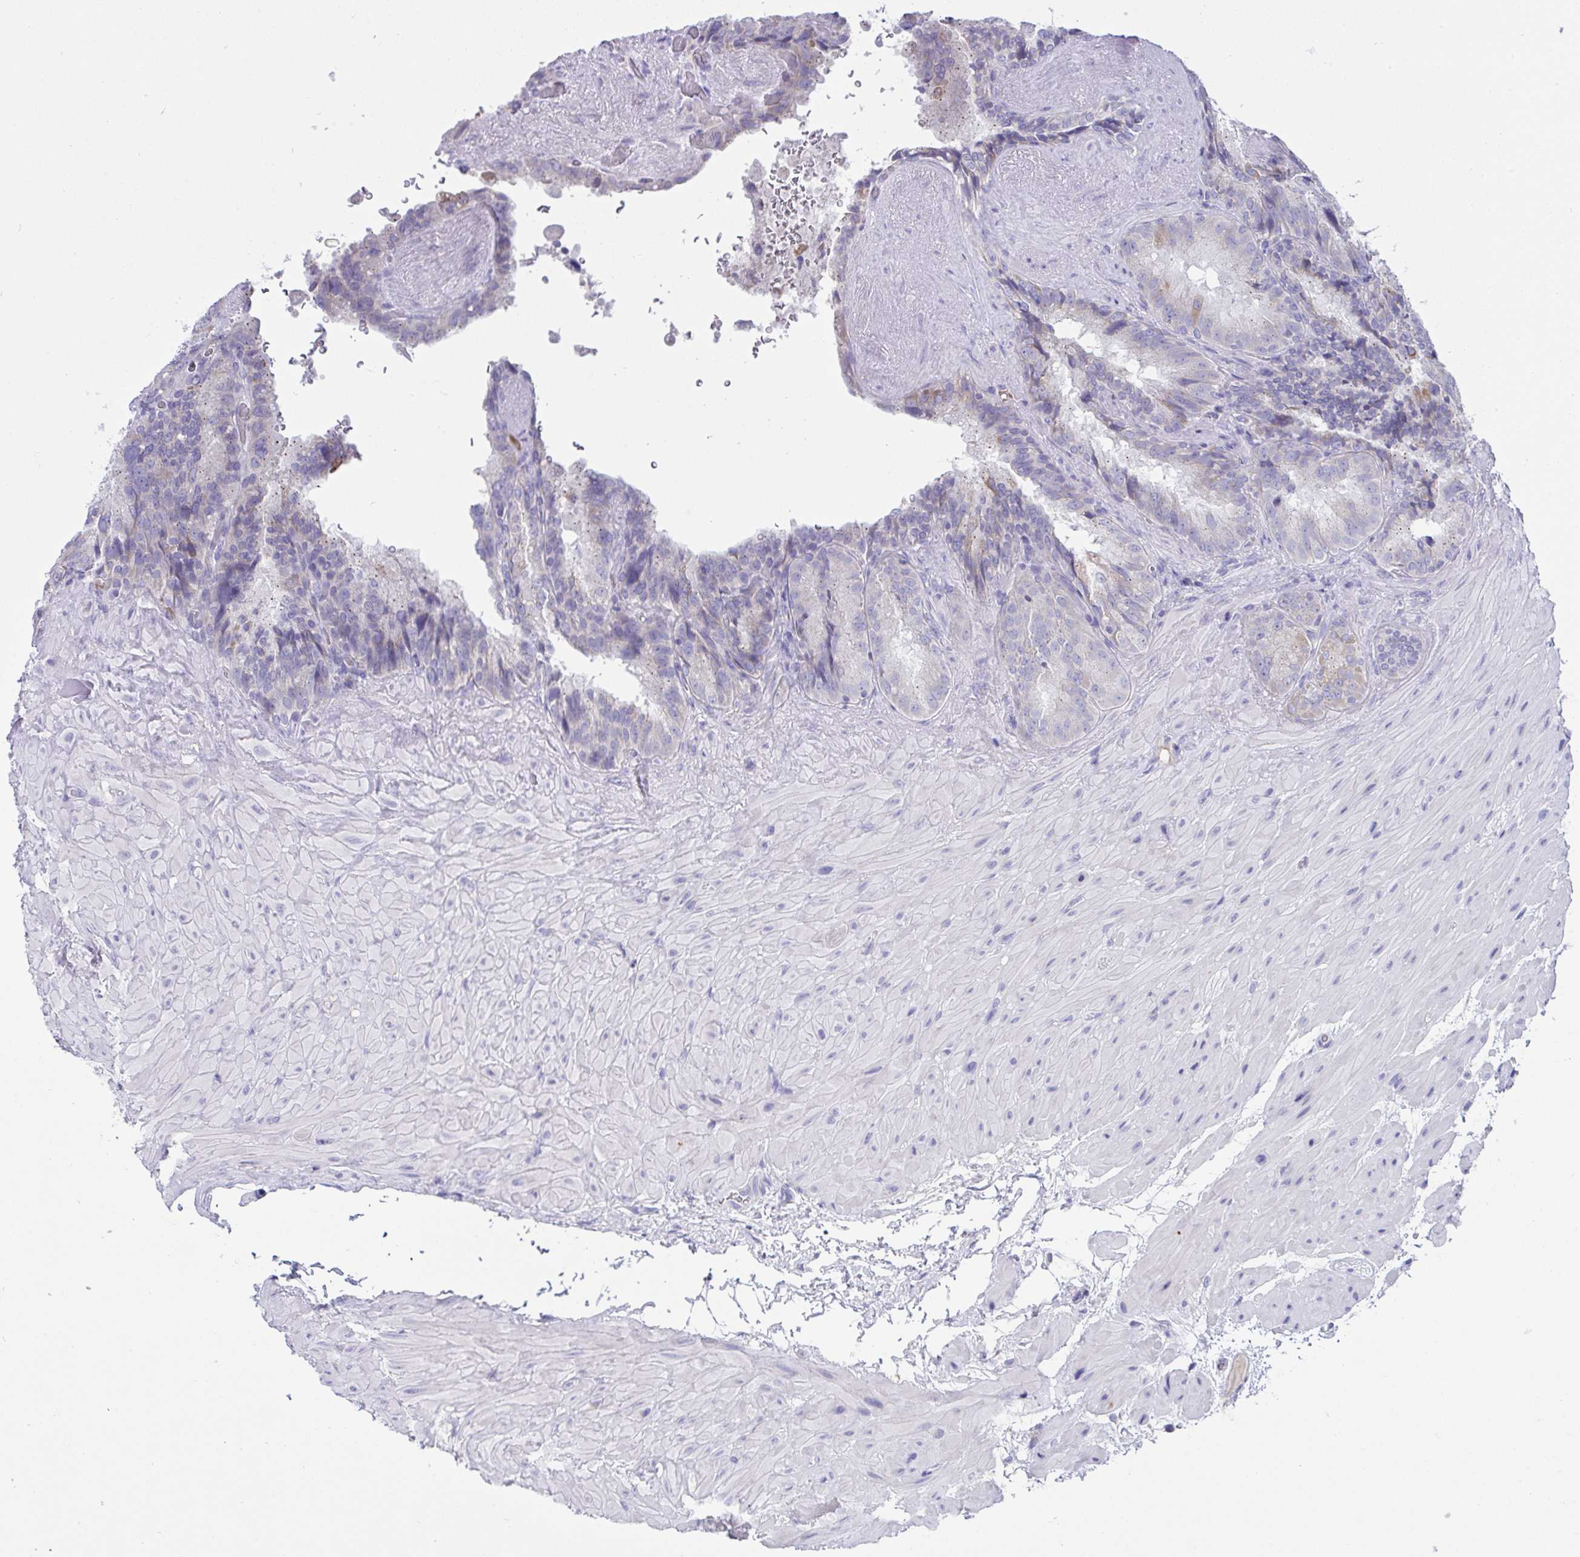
{"staining": {"intensity": "weak", "quantity": "<25%", "location": "cytoplasmic/membranous"}, "tissue": "seminal vesicle", "cell_type": "Glandular cells", "image_type": "normal", "snomed": [{"axis": "morphology", "description": "Normal tissue, NOS"}, {"axis": "topography", "description": "Seminal veicle"}], "caption": "This is a histopathology image of IHC staining of normal seminal vesicle, which shows no staining in glandular cells.", "gene": "PLA2G12B", "patient": {"sex": "male", "age": 60}}